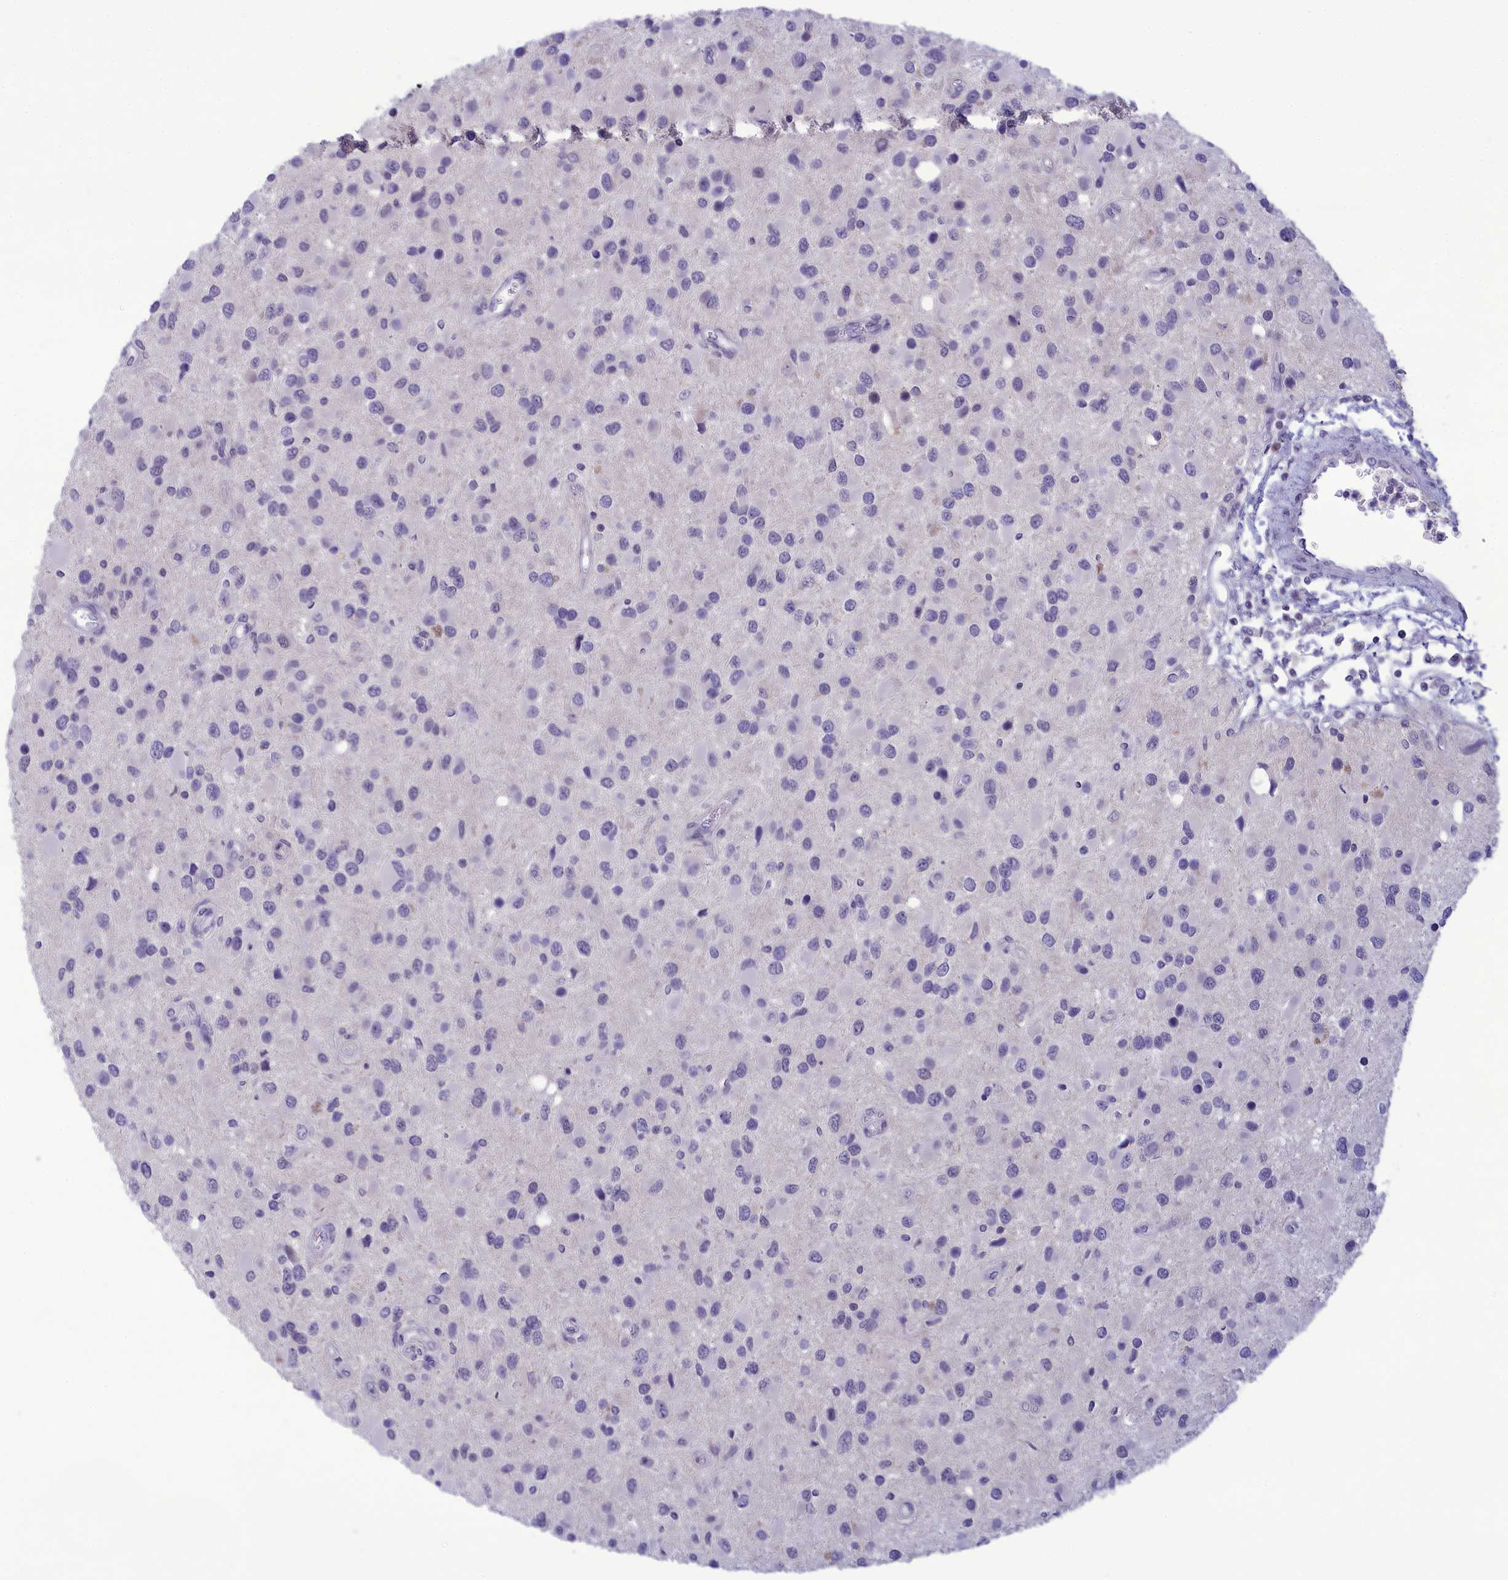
{"staining": {"intensity": "negative", "quantity": "none", "location": "none"}, "tissue": "glioma", "cell_type": "Tumor cells", "image_type": "cancer", "snomed": [{"axis": "morphology", "description": "Glioma, malignant, High grade"}, {"axis": "topography", "description": "Brain"}], "caption": "Immunohistochemistry (IHC) of glioma displays no expression in tumor cells.", "gene": "CORO2A", "patient": {"sex": "male", "age": 53}}